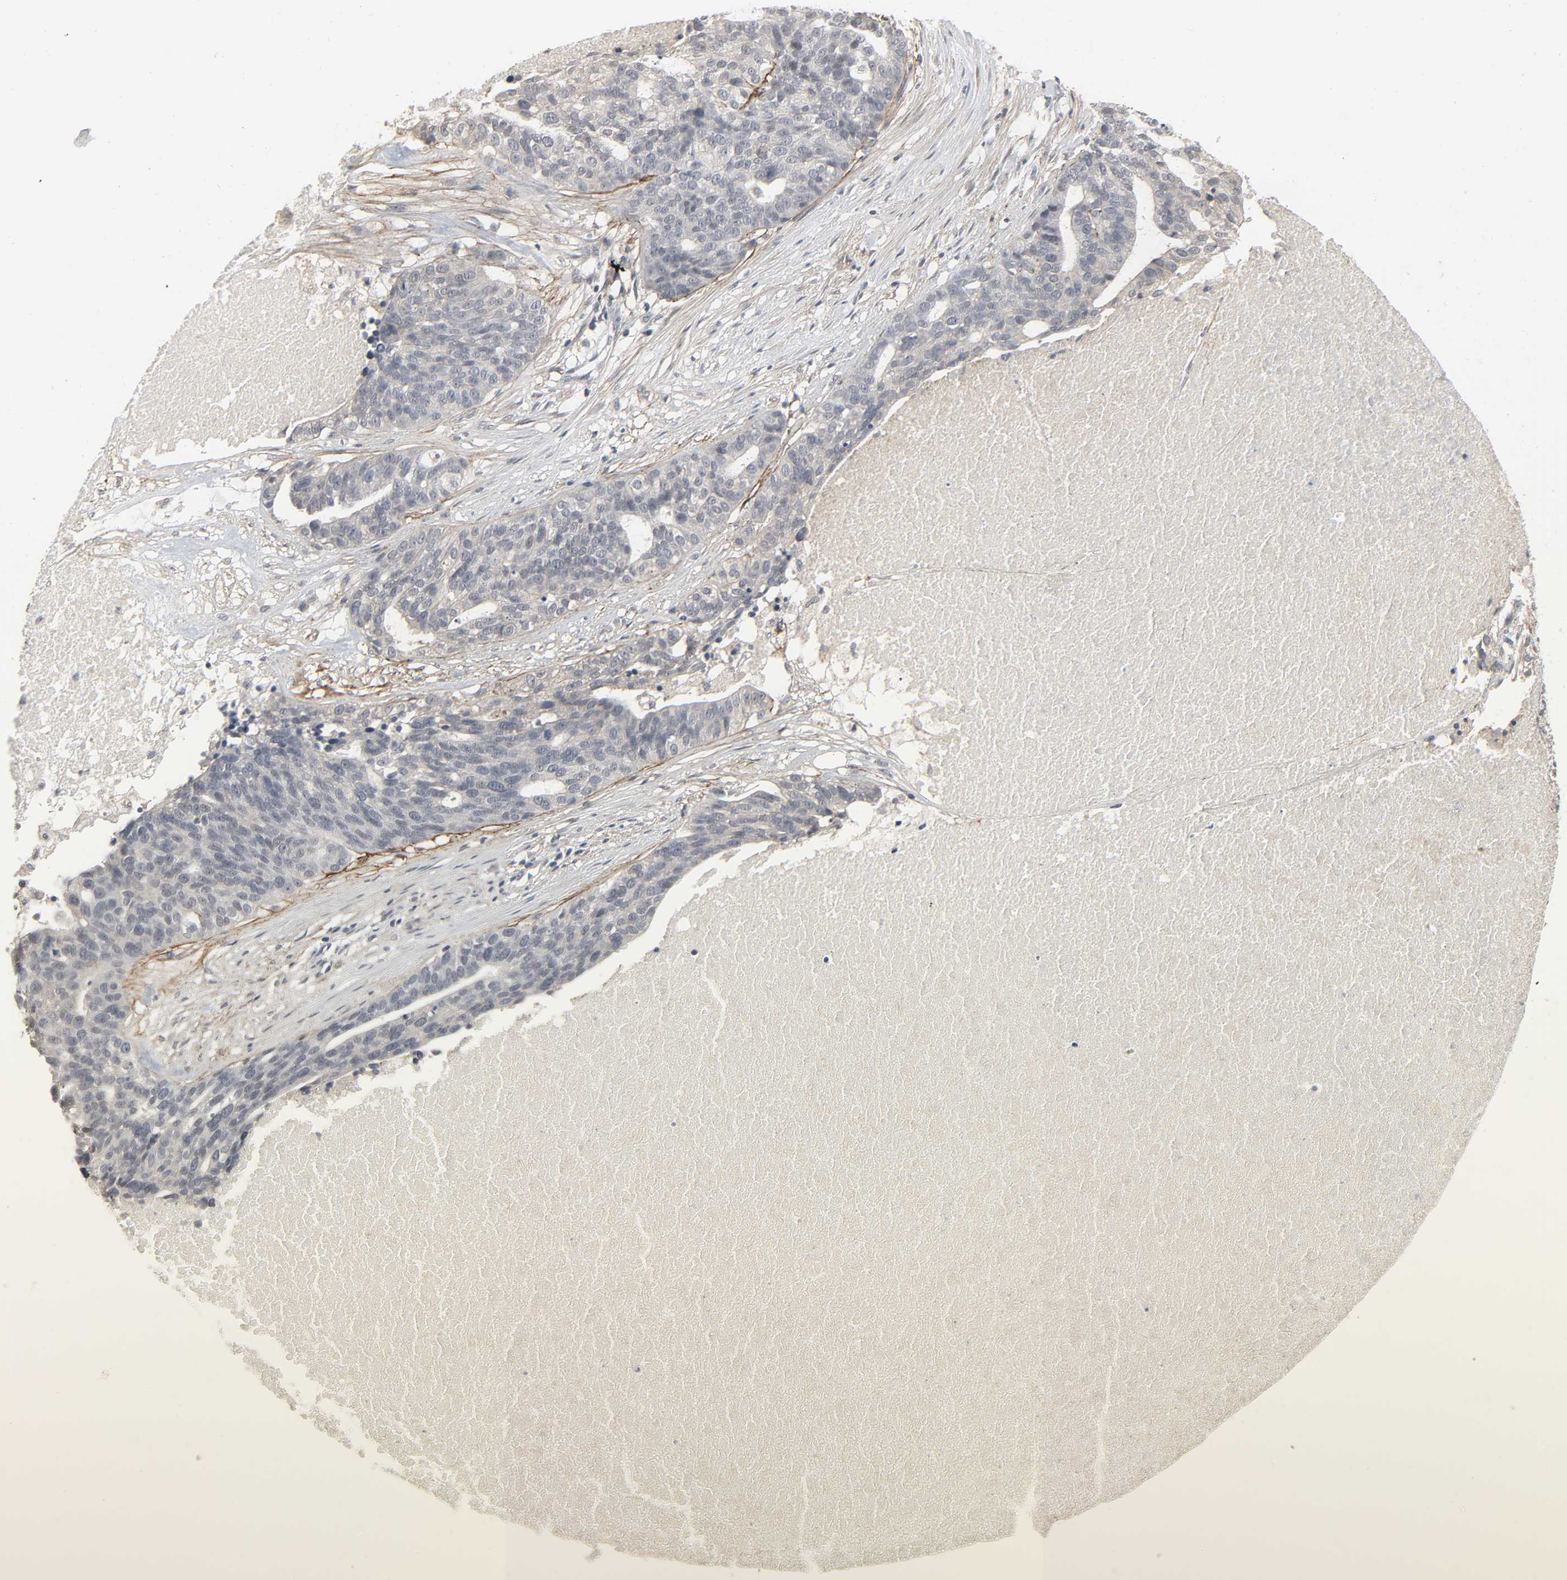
{"staining": {"intensity": "negative", "quantity": "none", "location": "none"}, "tissue": "ovarian cancer", "cell_type": "Tumor cells", "image_type": "cancer", "snomed": [{"axis": "morphology", "description": "Cystadenocarcinoma, serous, NOS"}, {"axis": "topography", "description": "Ovary"}], "caption": "IHC of serous cystadenocarcinoma (ovarian) reveals no expression in tumor cells.", "gene": "ZNF222", "patient": {"sex": "female", "age": 59}}